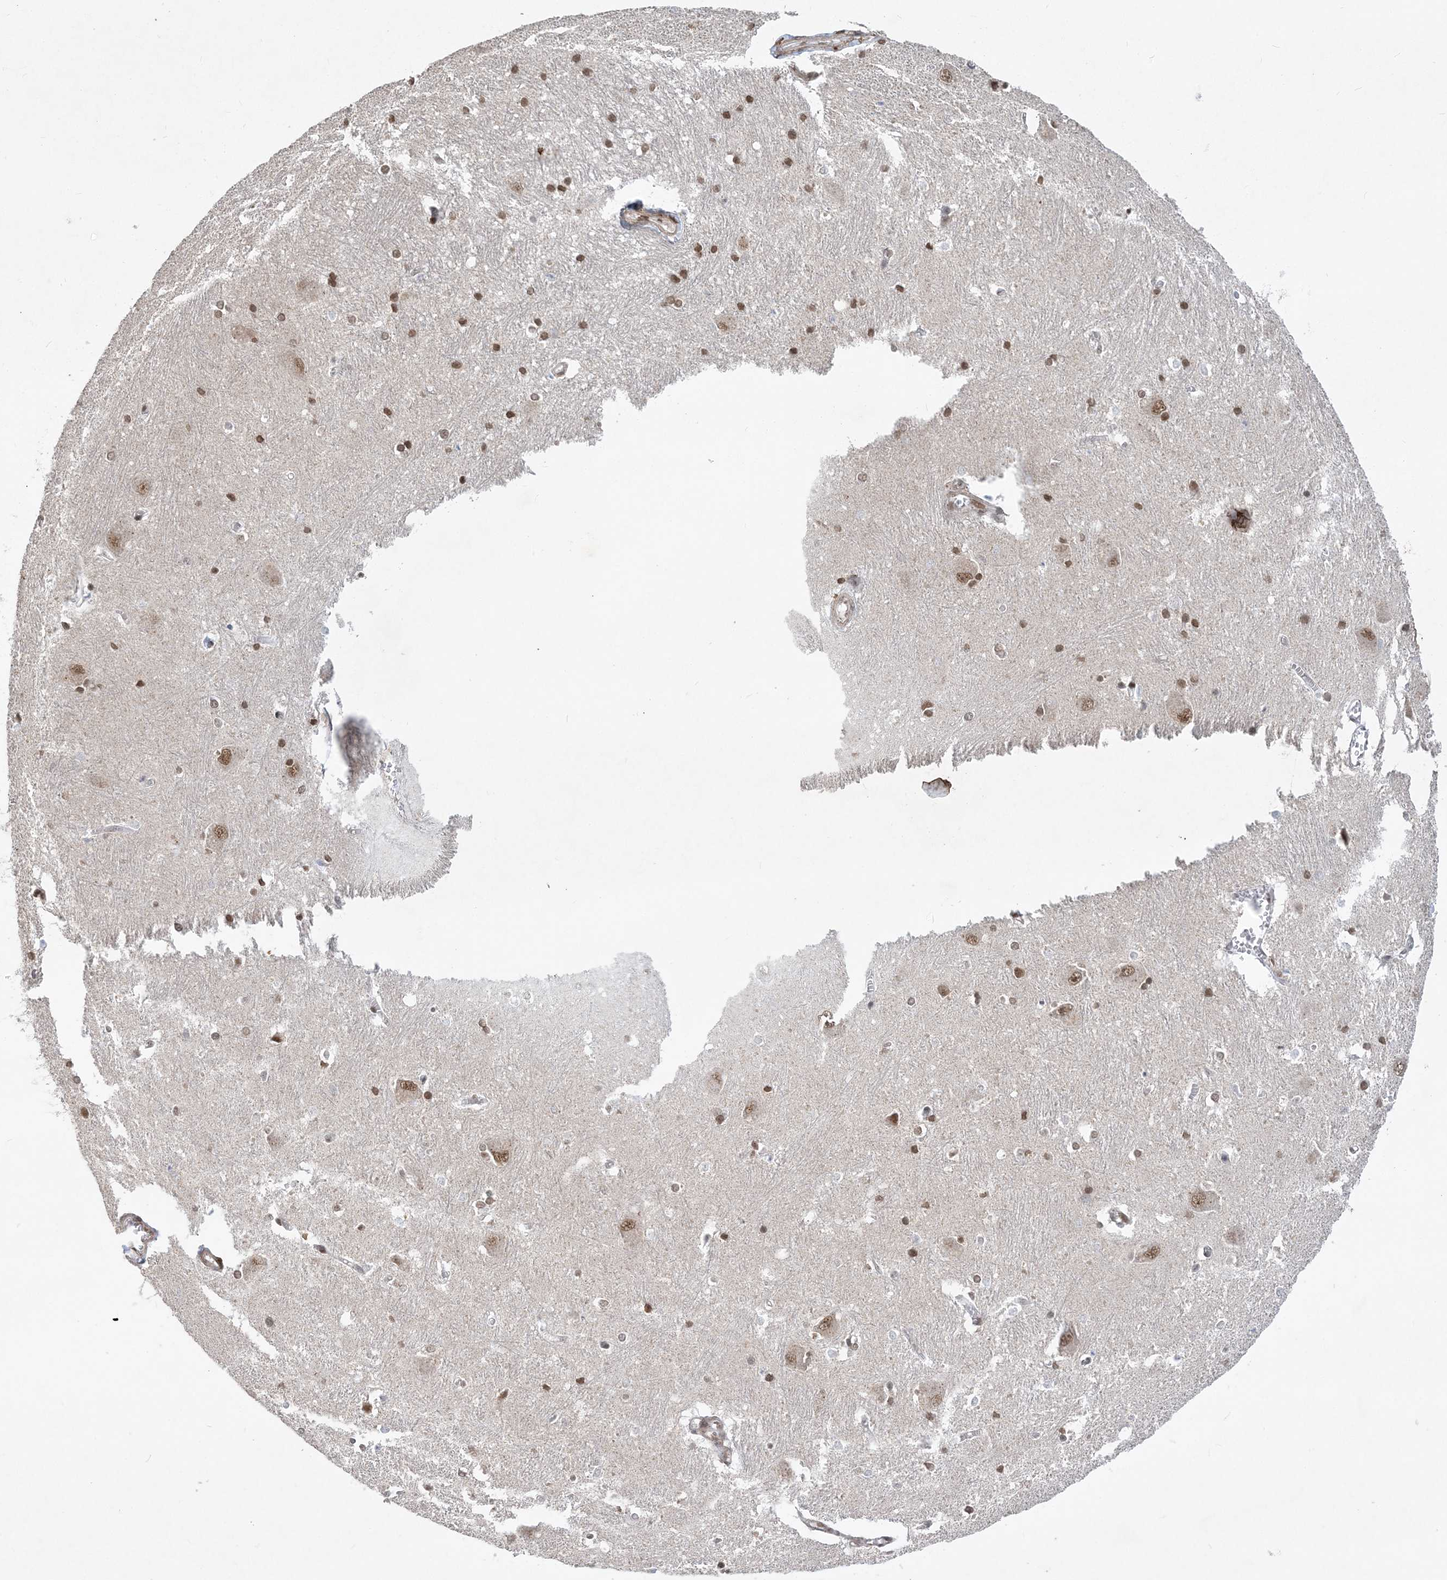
{"staining": {"intensity": "moderate", "quantity": "25%-75%", "location": "nuclear"}, "tissue": "caudate", "cell_type": "Glial cells", "image_type": "normal", "snomed": [{"axis": "morphology", "description": "Normal tissue, NOS"}, {"axis": "topography", "description": "Lateral ventricle wall"}], "caption": "Immunohistochemistry (IHC) staining of normal caudate, which displays medium levels of moderate nuclear positivity in about 25%-75% of glial cells indicating moderate nuclear protein expression. The staining was performed using DAB (3,3'-diaminobenzidine) (brown) for protein detection and nuclei were counterstained in hematoxylin (blue).", "gene": "WAC", "patient": {"sex": "male", "age": 37}}